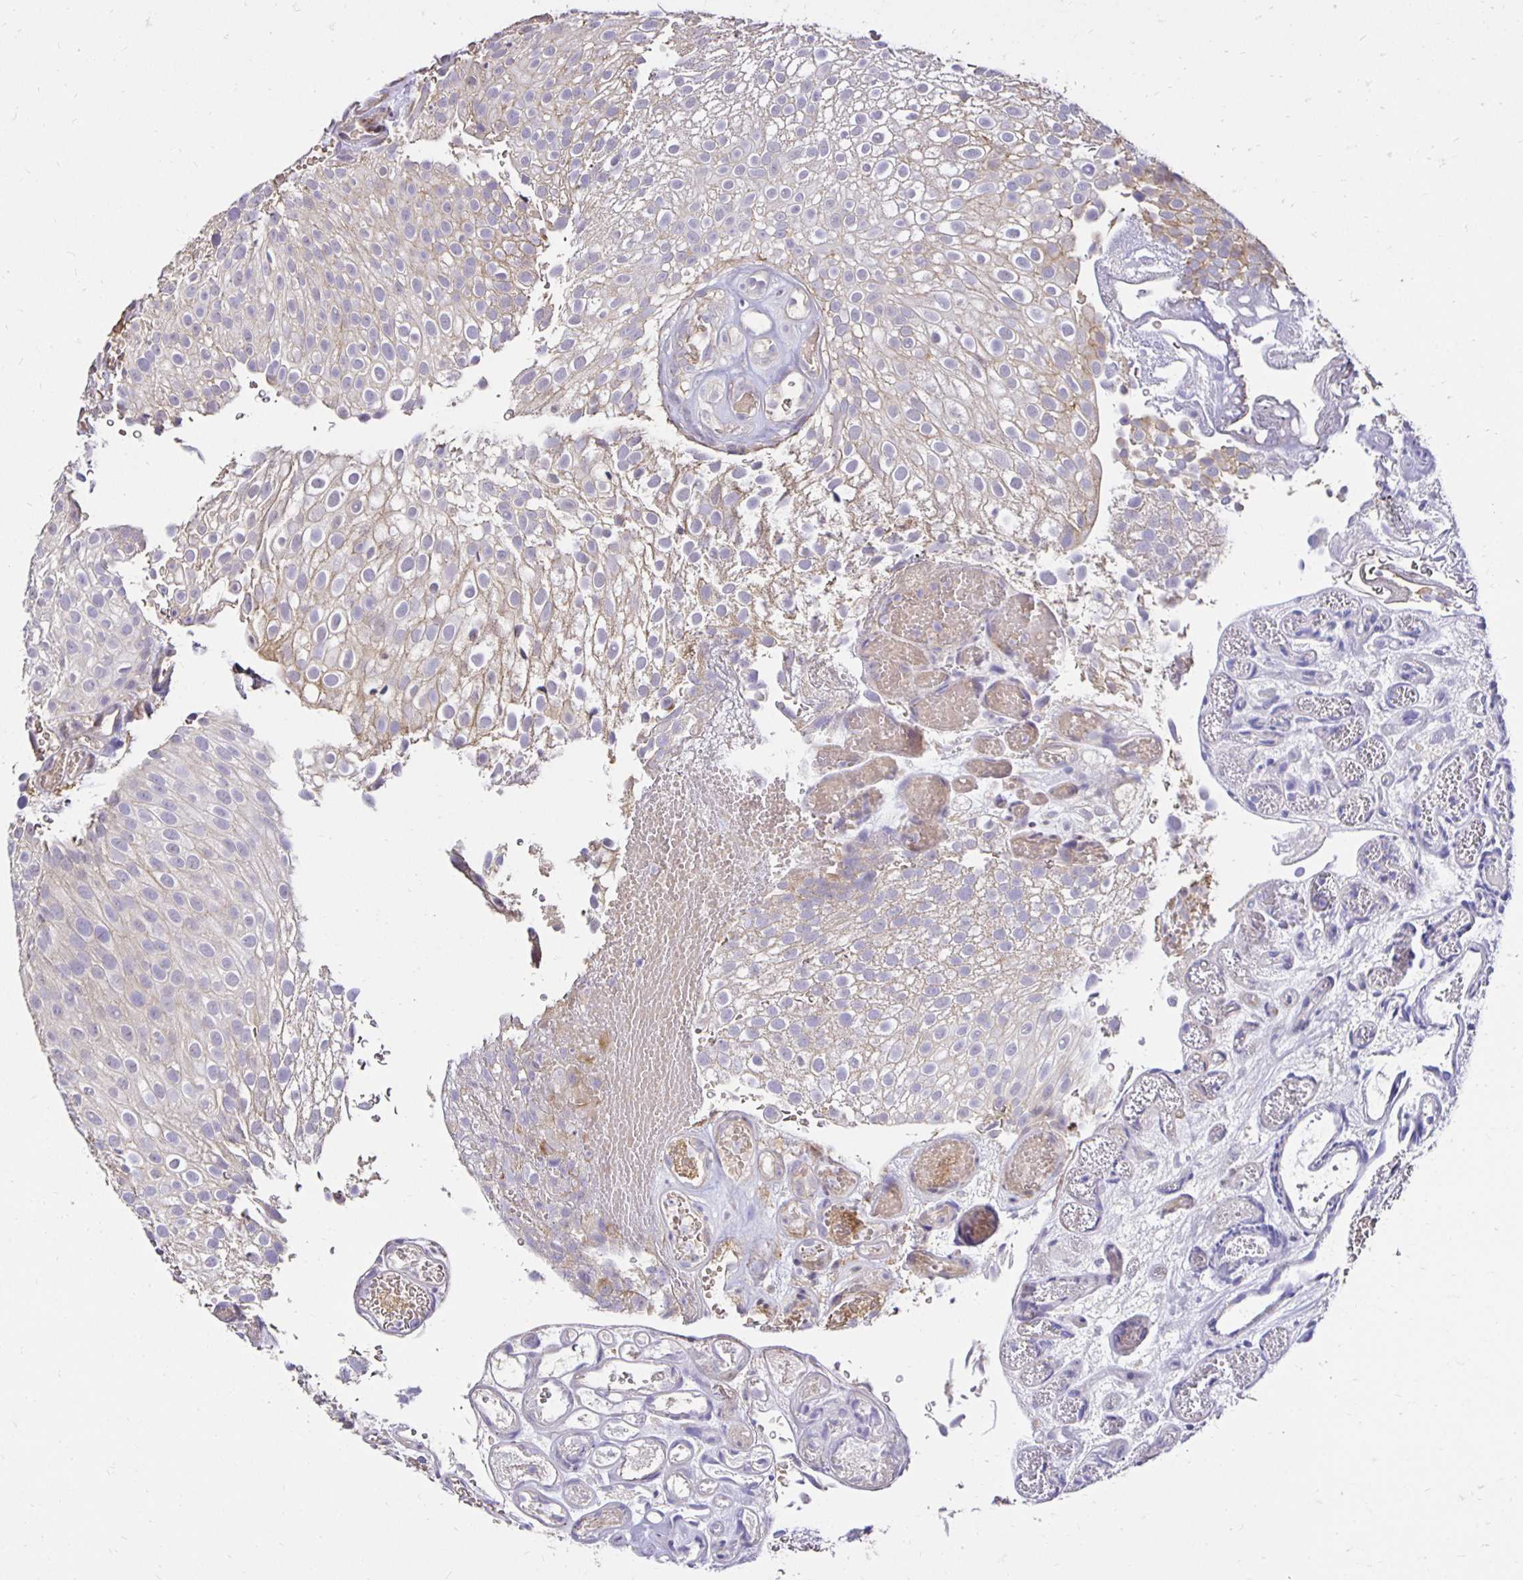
{"staining": {"intensity": "weak", "quantity": "<25%", "location": "cytoplasmic/membranous"}, "tissue": "urothelial cancer", "cell_type": "Tumor cells", "image_type": "cancer", "snomed": [{"axis": "morphology", "description": "Urothelial carcinoma, Low grade"}, {"axis": "topography", "description": "Urinary bladder"}], "caption": "High magnification brightfield microscopy of low-grade urothelial carcinoma stained with DAB (brown) and counterstained with hematoxylin (blue): tumor cells show no significant positivity.", "gene": "PNPLA3", "patient": {"sex": "male", "age": 78}}